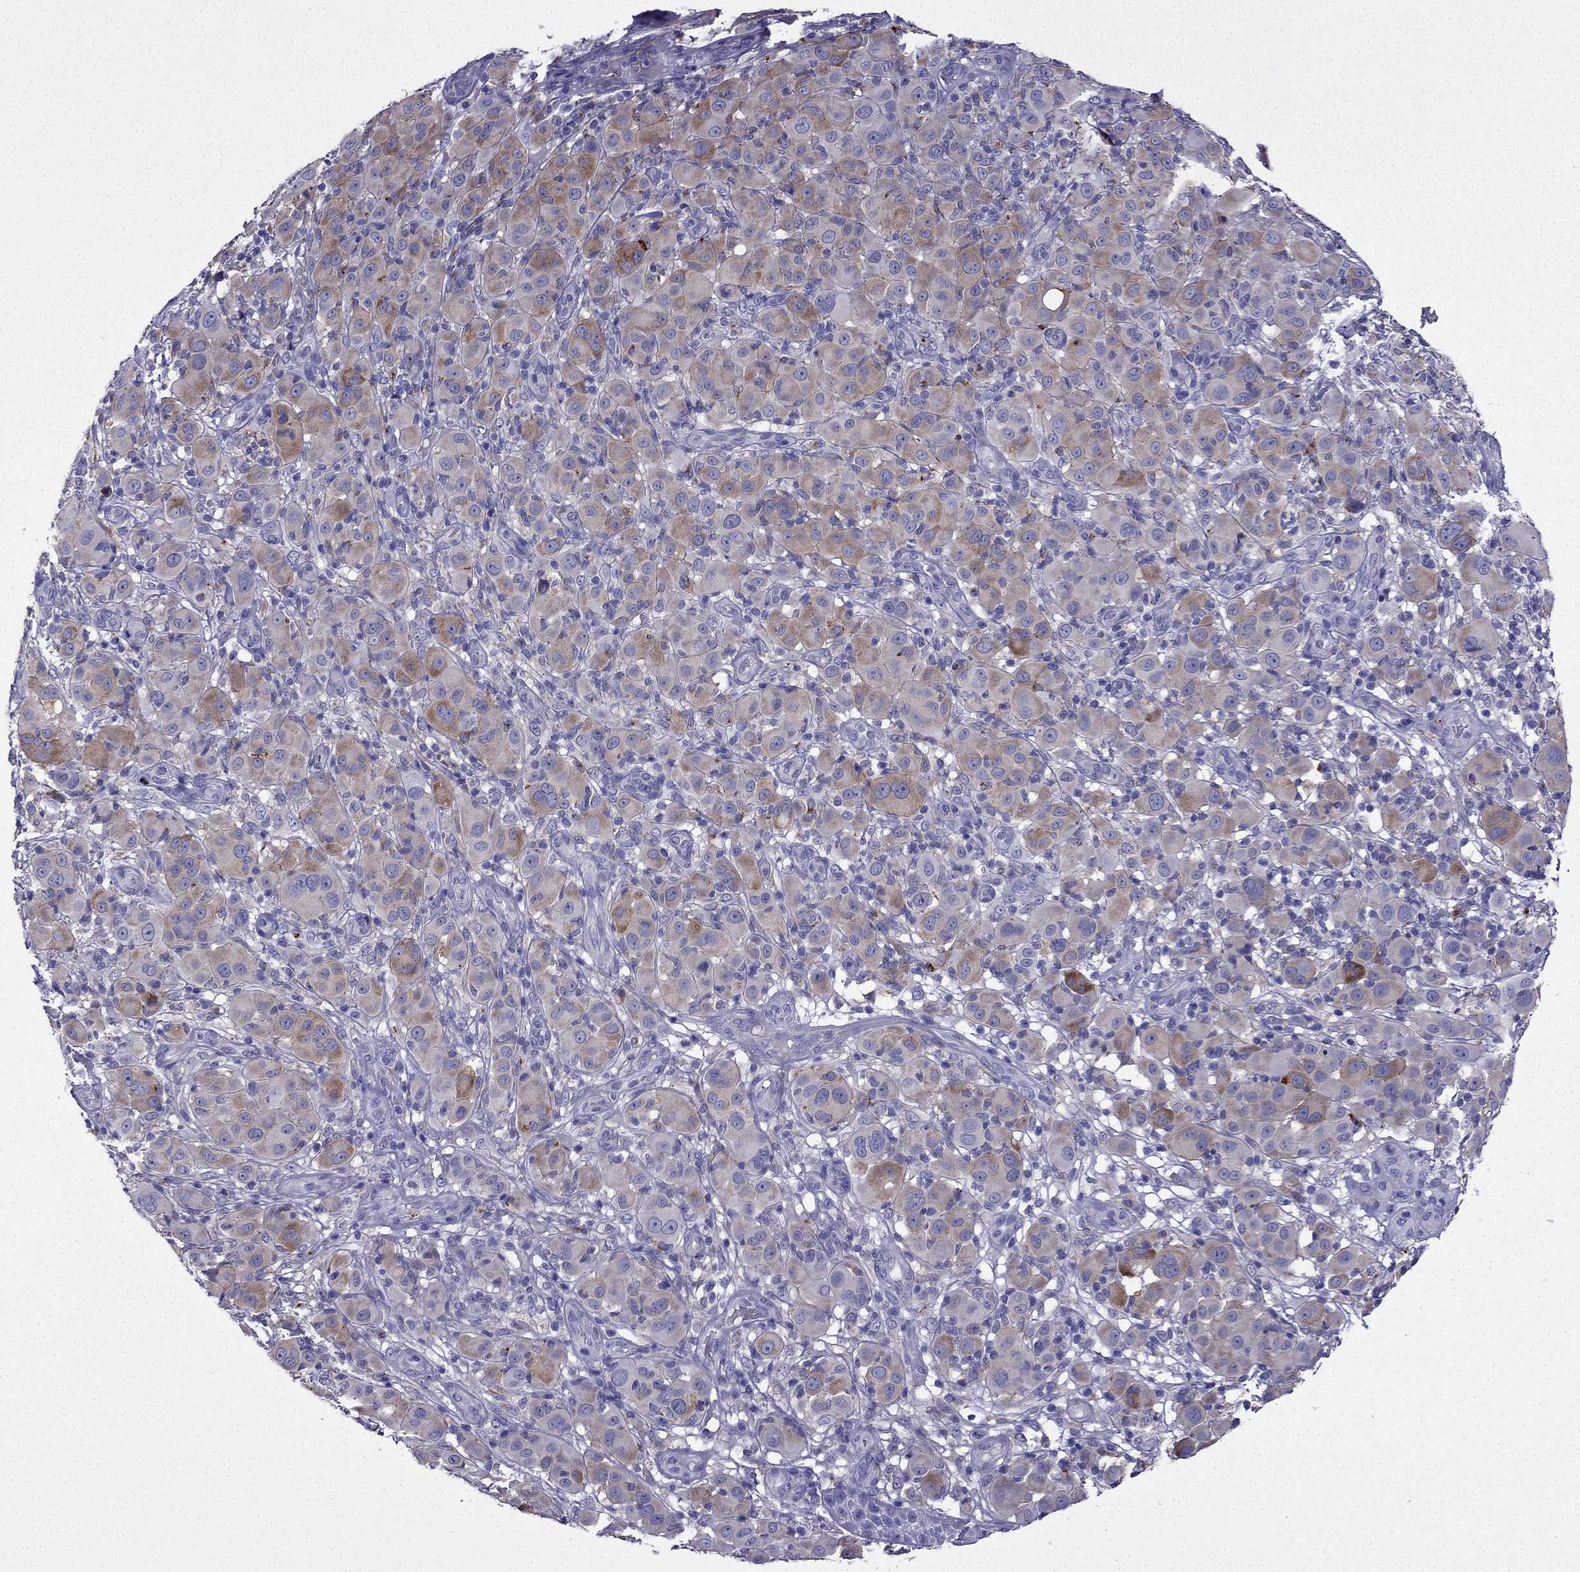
{"staining": {"intensity": "moderate", "quantity": "25%-75%", "location": "cytoplasmic/membranous"}, "tissue": "melanoma", "cell_type": "Tumor cells", "image_type": "cancer", "snomed": [{"axis": "morphology", "description": "Malignant melanoma, NOS"}, {"axis": "topography", "description": "Skin"}], "caption": "Protein staining by immunohistochemistry exhibits moderate cytoplasmic/membranous staining in about 25%-75% of tumor cells in malignant melanoma.", "gene": "TSSK4", "patient": {"sex": "female", "age": 87}}